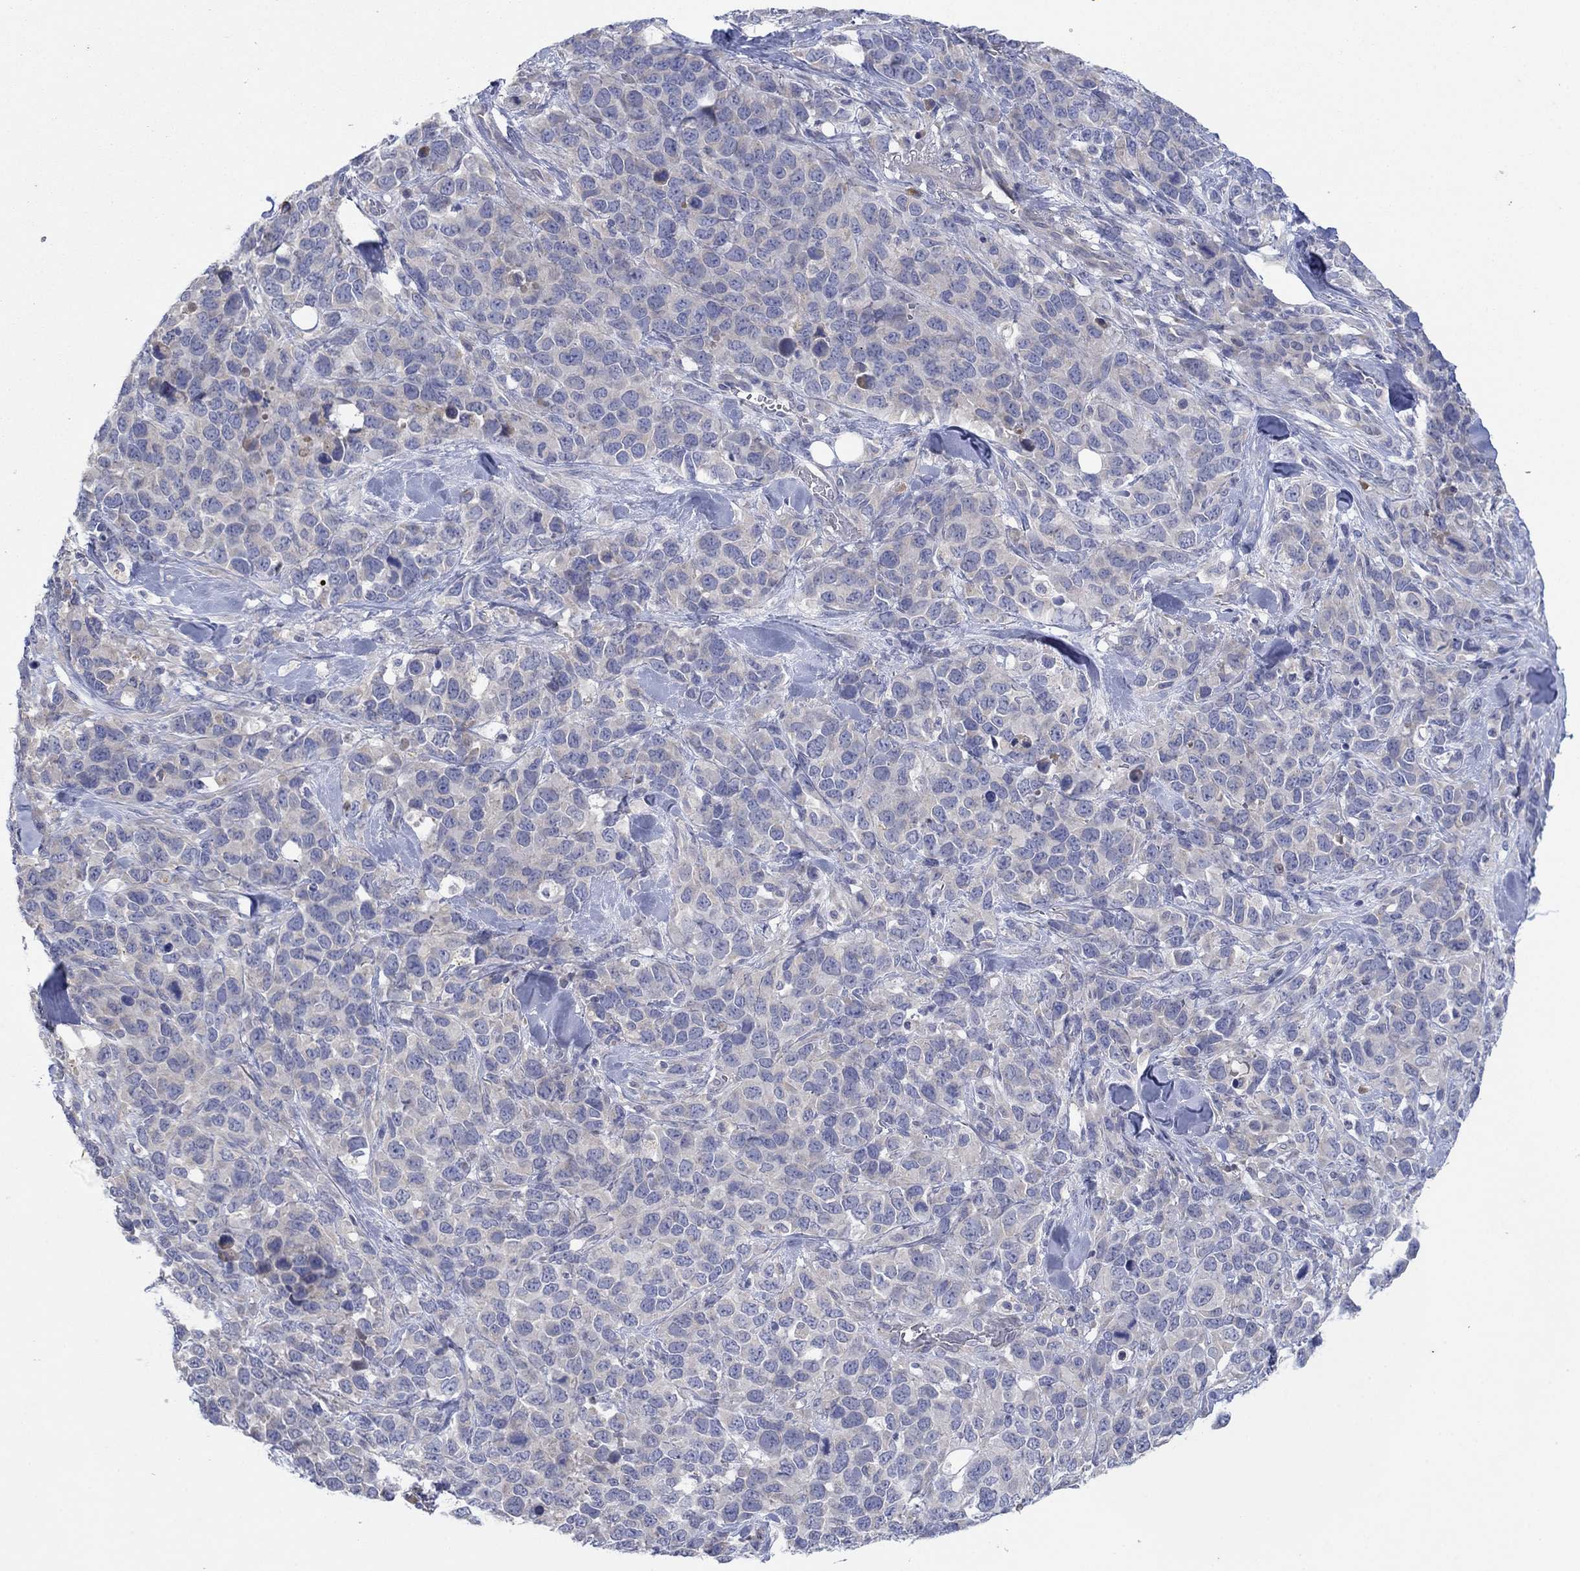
{"staining": {"intensity": "negative", "quantity": "none", "location": "none"}, "tissue": "melanoma", "cell_type": "Tumor cells", "image_type": "cancer", "snomed": [{"axis": "morphology", "description": "Malignant melanoma, Metastatic site"}, {"axis": "topography", "description": "Skin"}], "caption": "The micrograph reveals no staining of tumor cells in malignant melanoma (metastatic site).", "gene": "PLCL2", "patient": {"sex": "male", "age": 84}}